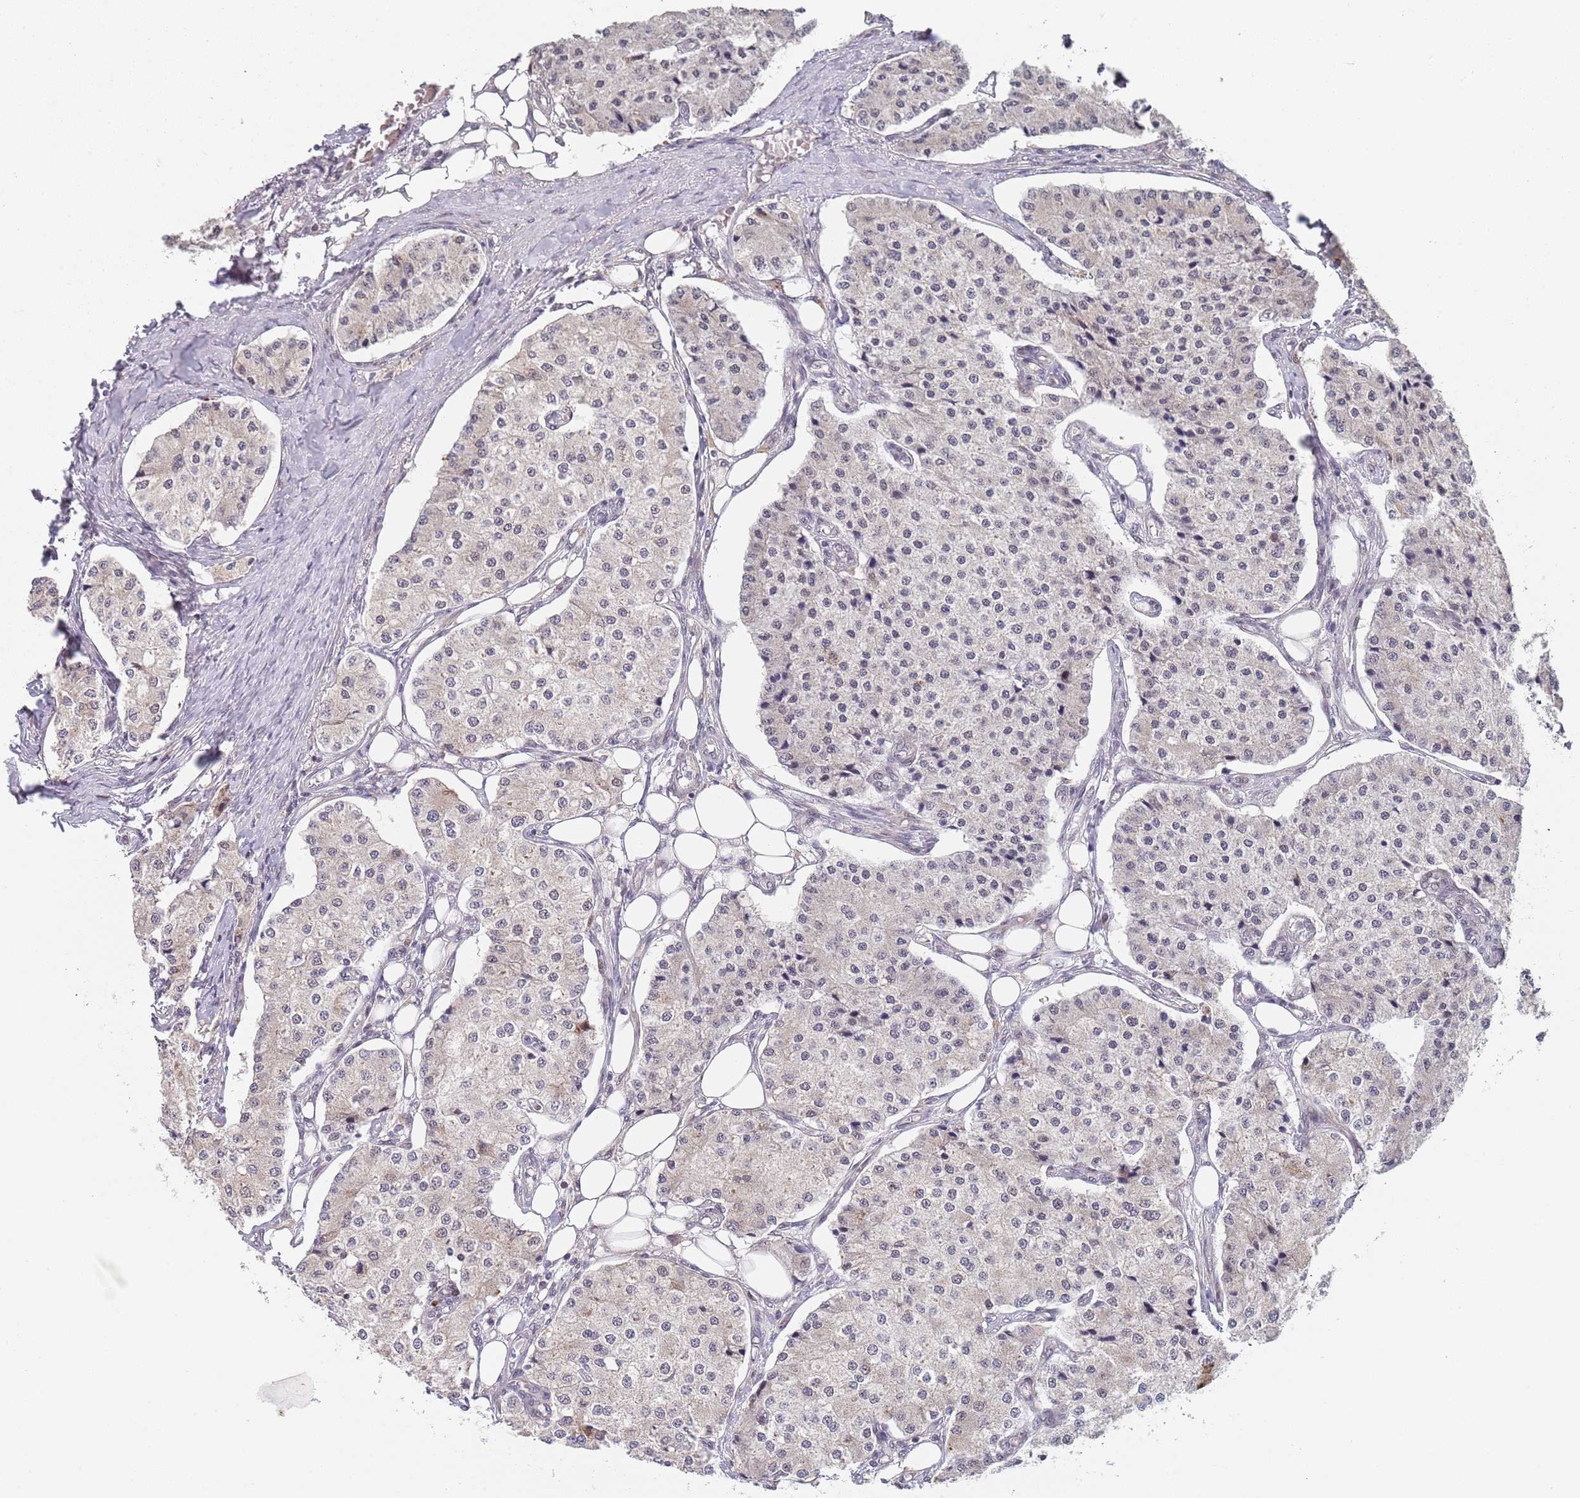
{"staining": {"intensity": "negative", "quantity": "none", "location": "none"}, "tissue": "carcinoid", "cell_type": "Tumor cells", "image_type": "cancer", "snomed": [{"axis": "morphology", "description": "Carcinoid, malignant, NOS"}, {"axis": "topography", "description": "Colon"}], "caption": "A histopathology image of human malignant carcinoid is negative for staining in tumor cells.", "gene": "PLCL2", "patient": {"sex": "female", "age": 52}}